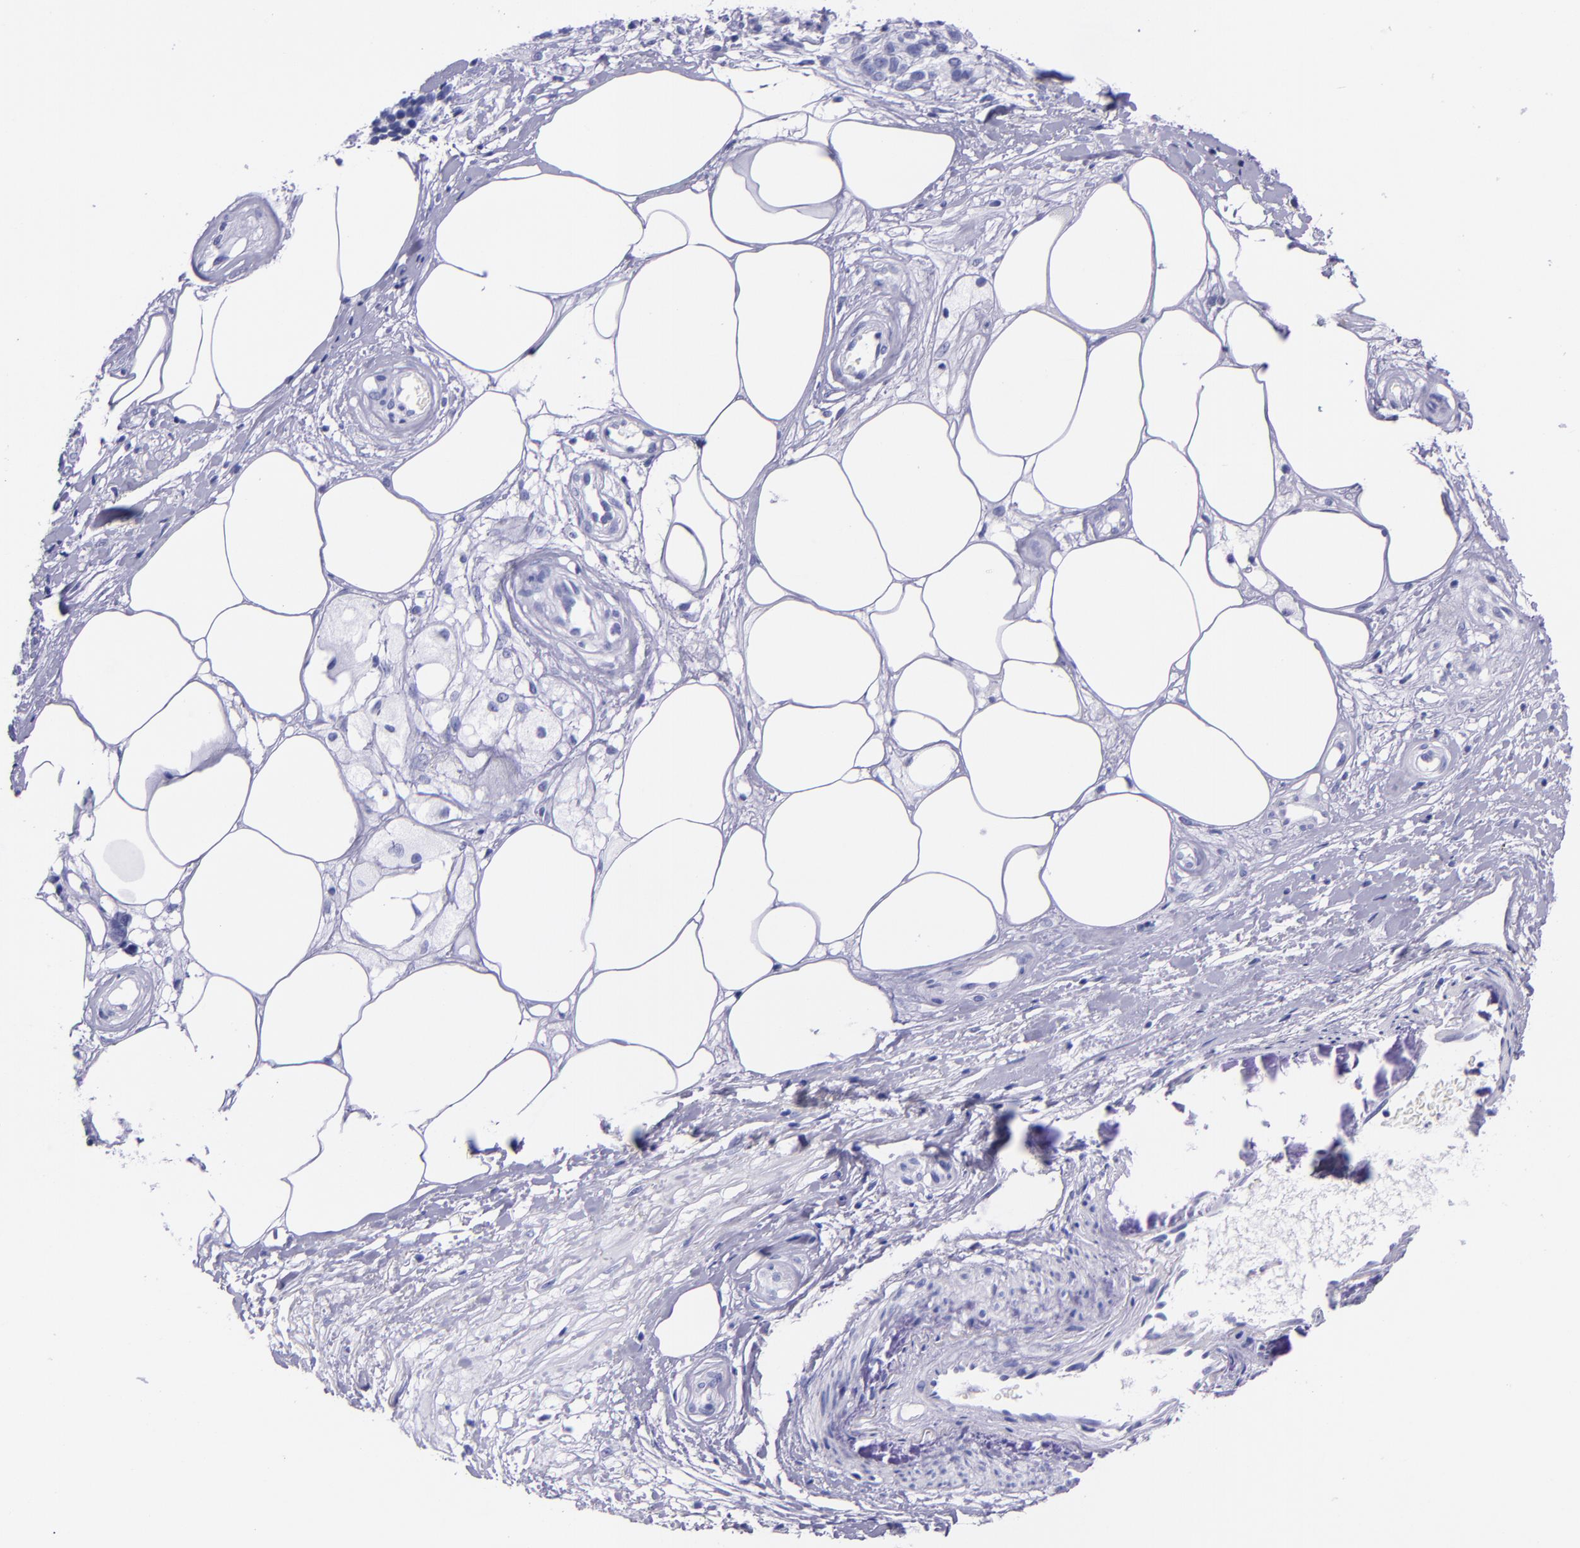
{"staining": {"intensity": "negative", "quantity": "none", "location": "none"}, "tissue": "melanoma", "cell_type": "Tumor cells", "image_type": "cancer", "snomed": [{"axis": "morphology", "description": "Malignant melanoma, NOS"}, {"axis": "topography", "description": "Skin"}], "caption": "Immunohistochemical staining of malignant melanoma demonstrates no significant expression in tumor cells.", "gene": "MBP", "patient": {"sex": "female", "age": 85}}